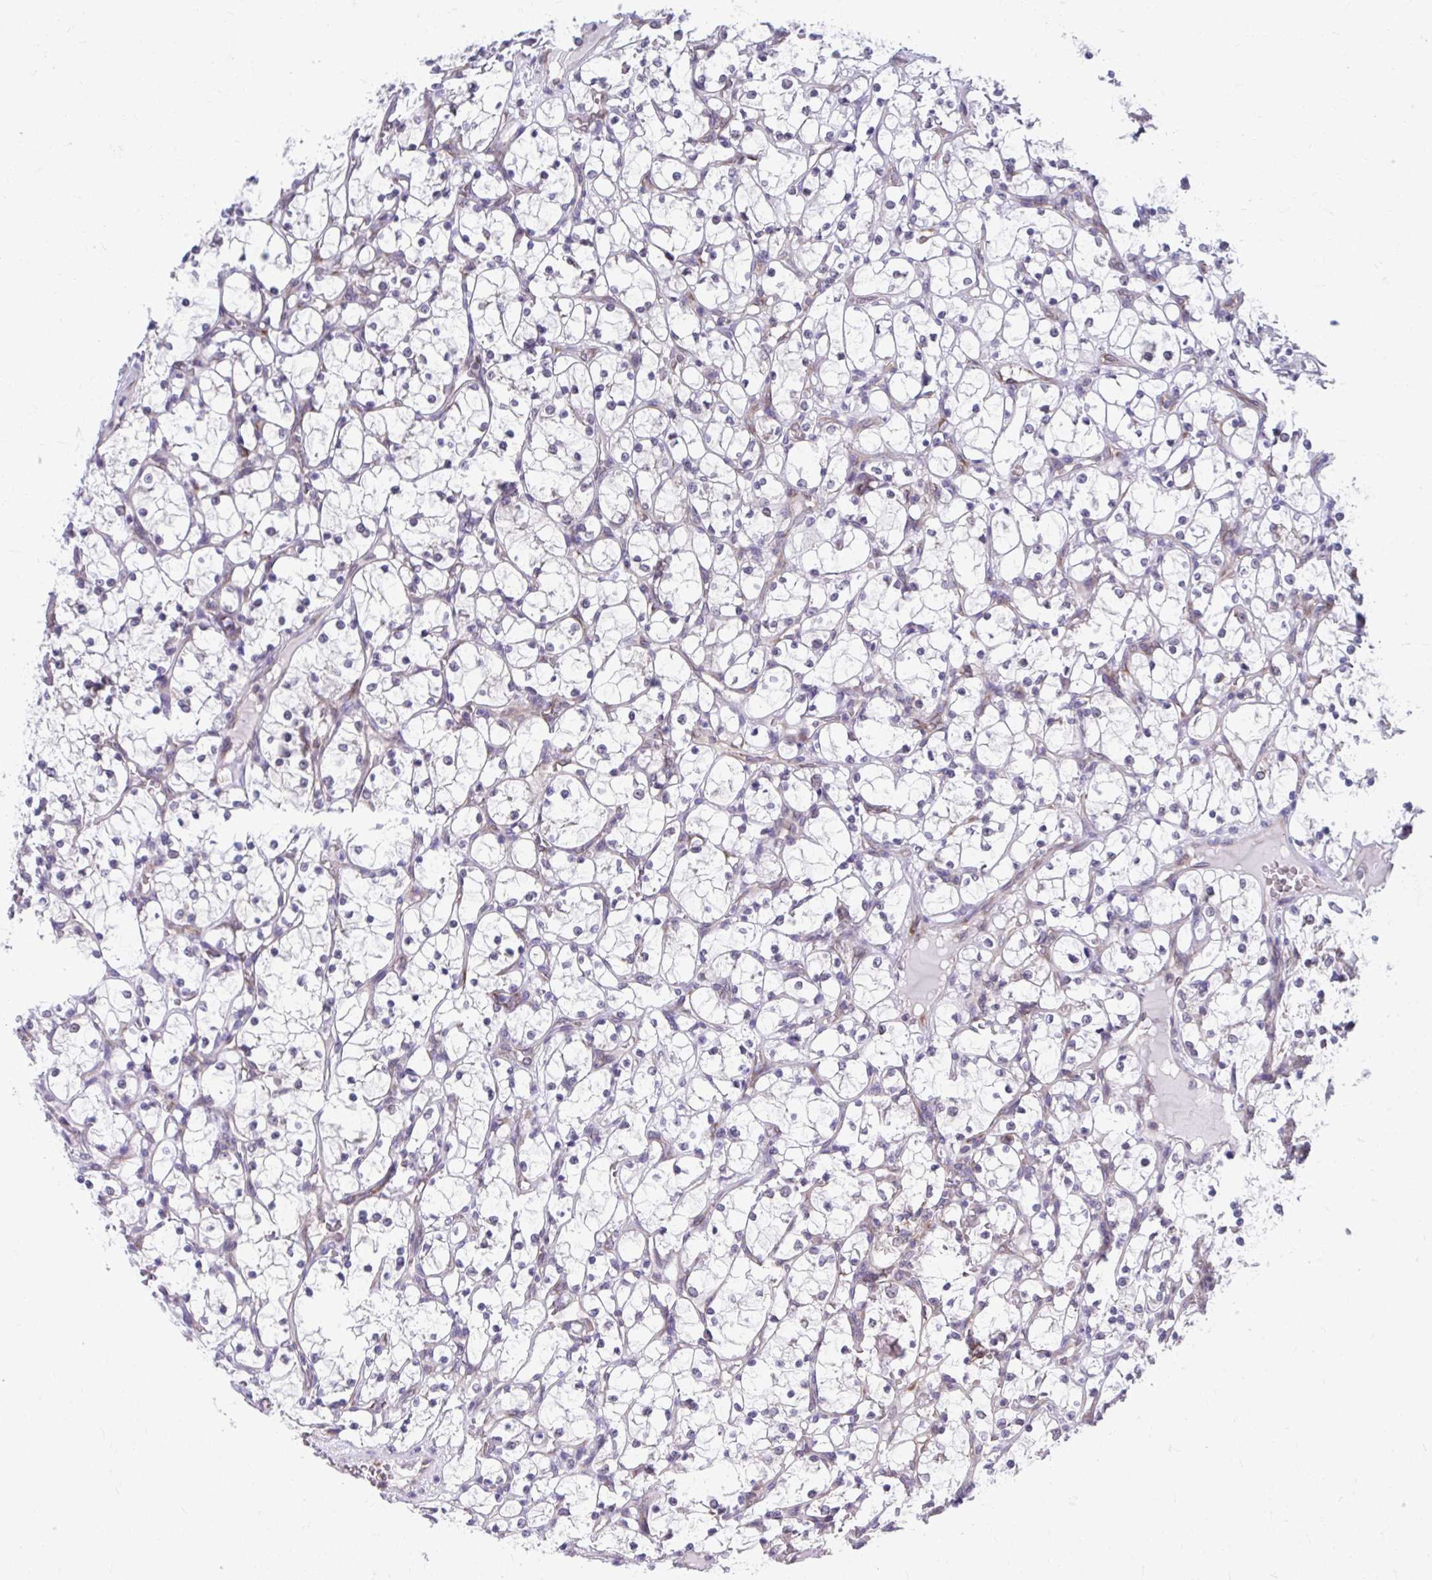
{"staining": {"intensity": "negative", "quantity": "none", "location": "none"}, "tissue": "renal cancer", "cell_type": "Tumor cells", "image_type": "cancer", "snomed": [{"axis": "morphology", "description": "Adenocarcinoma, NOS"}, {"axis": "topography", "description": "Kidney"}], "caption": "Immunohistochemistry of adenocarcinoma (renal) demonstrates no expression in tumor cells.", "gene": "SELENON", "patient": {"sex": "female", "age": 69}}